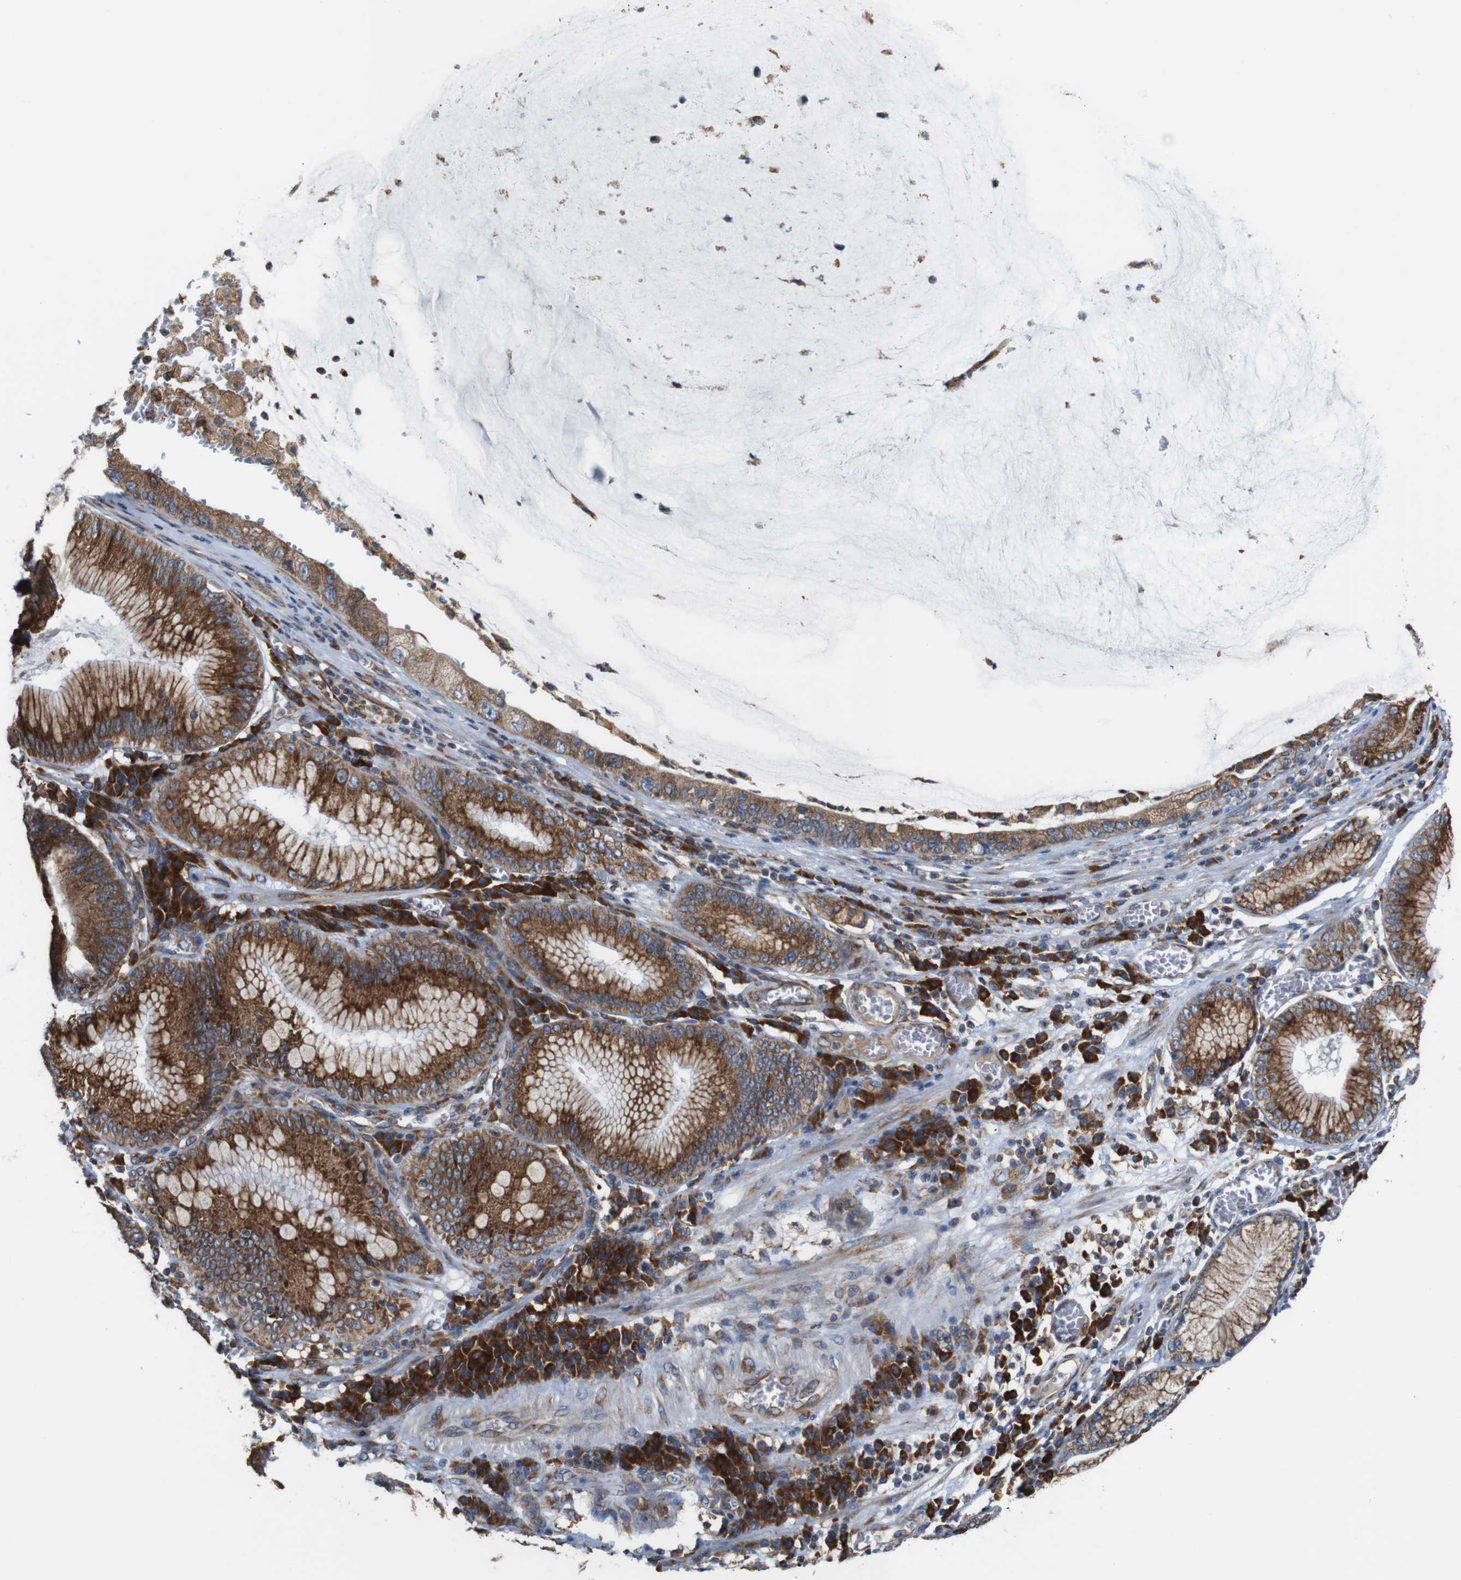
{"staining": {"intensity": "moderate", "quantity": ">75%", "location": "cytoplasmic/membranous"}, "tissue": "stomach cancer", "cell_type": "Tumor cells", "image_type": "cancer", "snomed": [{"axis": "morphology", "description": "Adenocarcinoma, NOS"}, {"axis": "topography", "description": "Stomach"}], "caption": "A brown stain shows moderate cytoplasmic/membranous positivity of a protein in stomach adenocarcinoma tumor cells.", "gene": "UGGT1", "patient": {"sex": "male", "age": 59}}